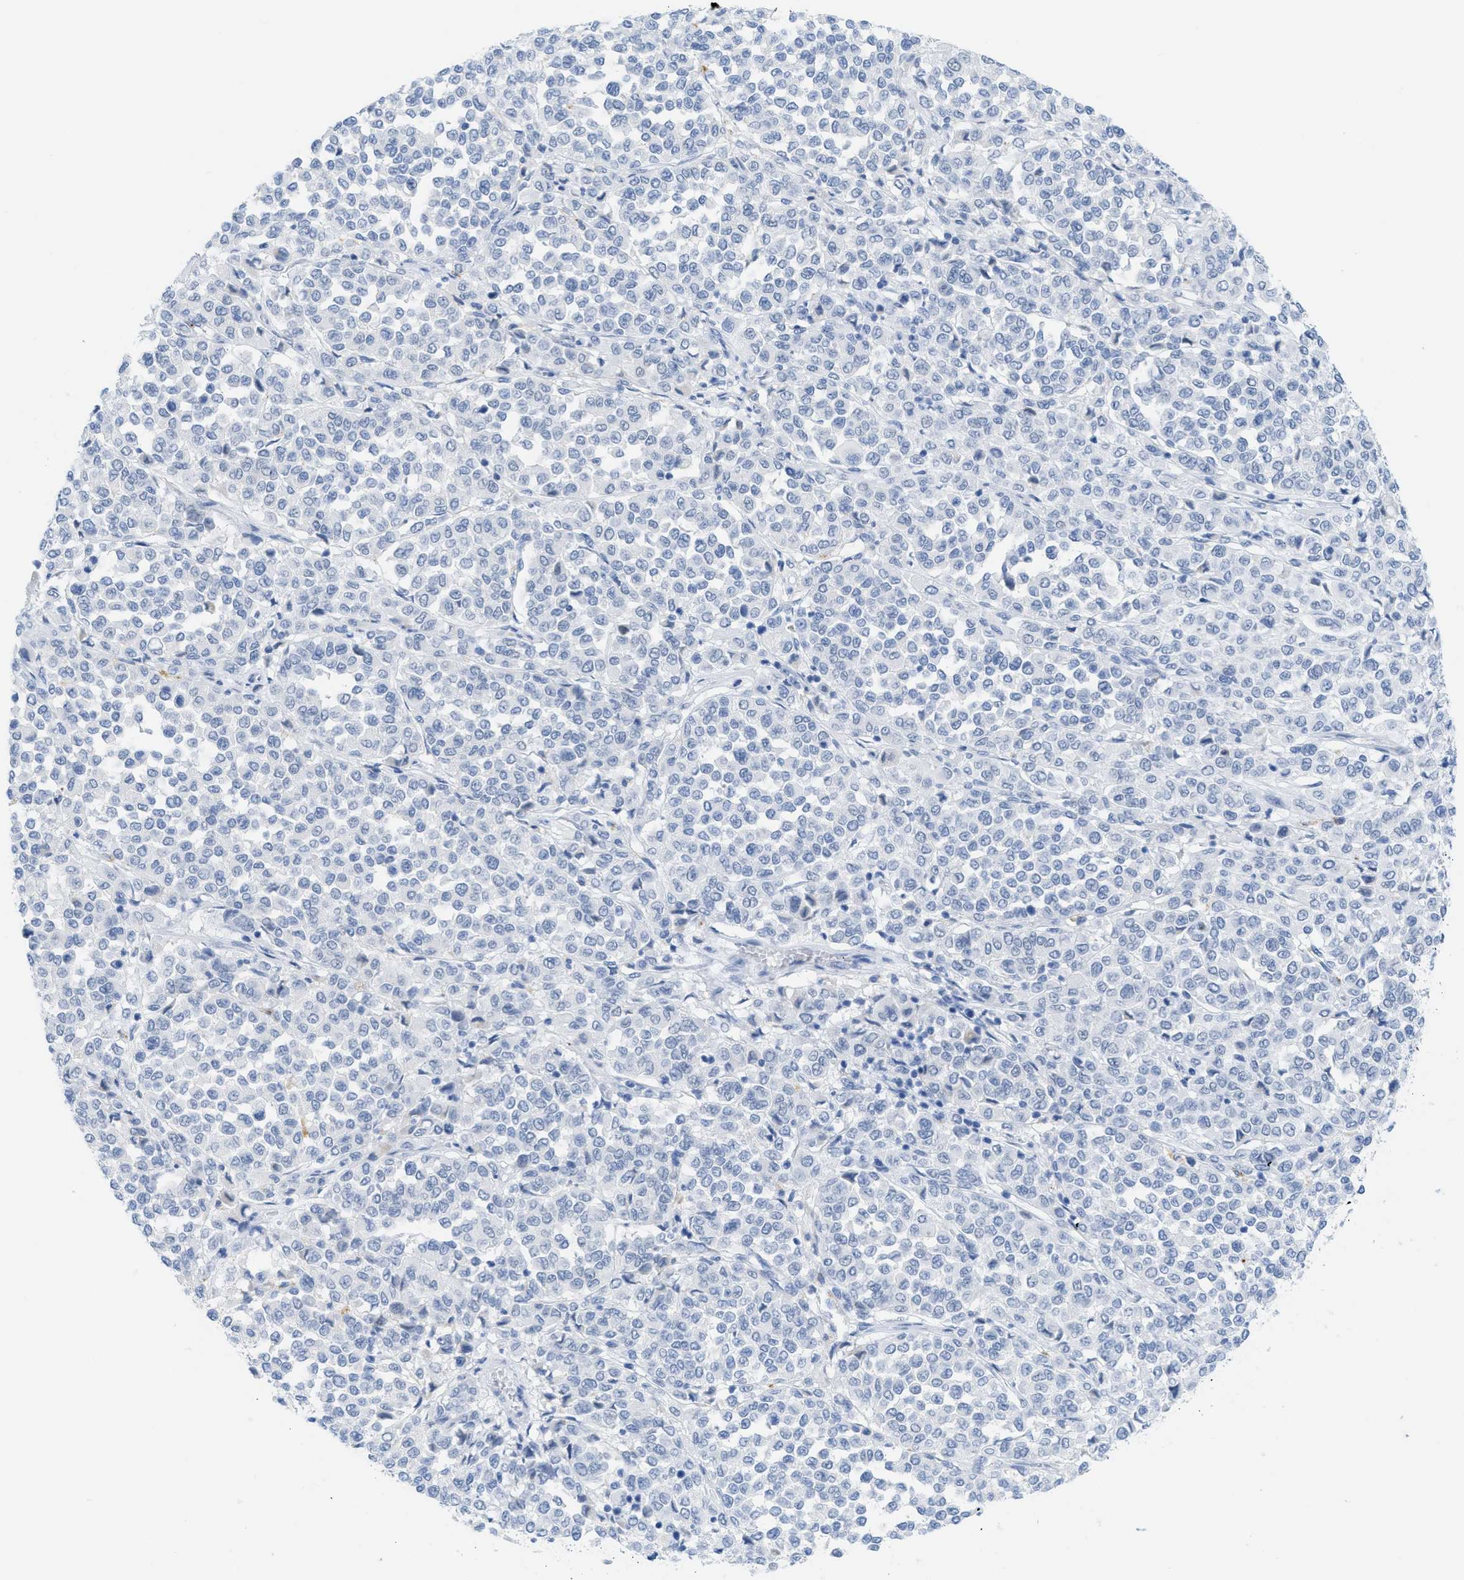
{"staining": {"intensity": "negative", "quantity": "none", "location": "none"}, "tissue": "melanoma", "cell_type": "Tumor cells", "image_type": "cancer", "snomed": [{"axis": "morphology", "description": "Malignant melanoma, Metastatic site"}, {"axis": "topography", "description": "Pancreas"}], "caption": "Tumor cells show no significant protein positivity in melanoma.", "gene": "WDR4", "patient": {"sex": "female", "age": 30}}